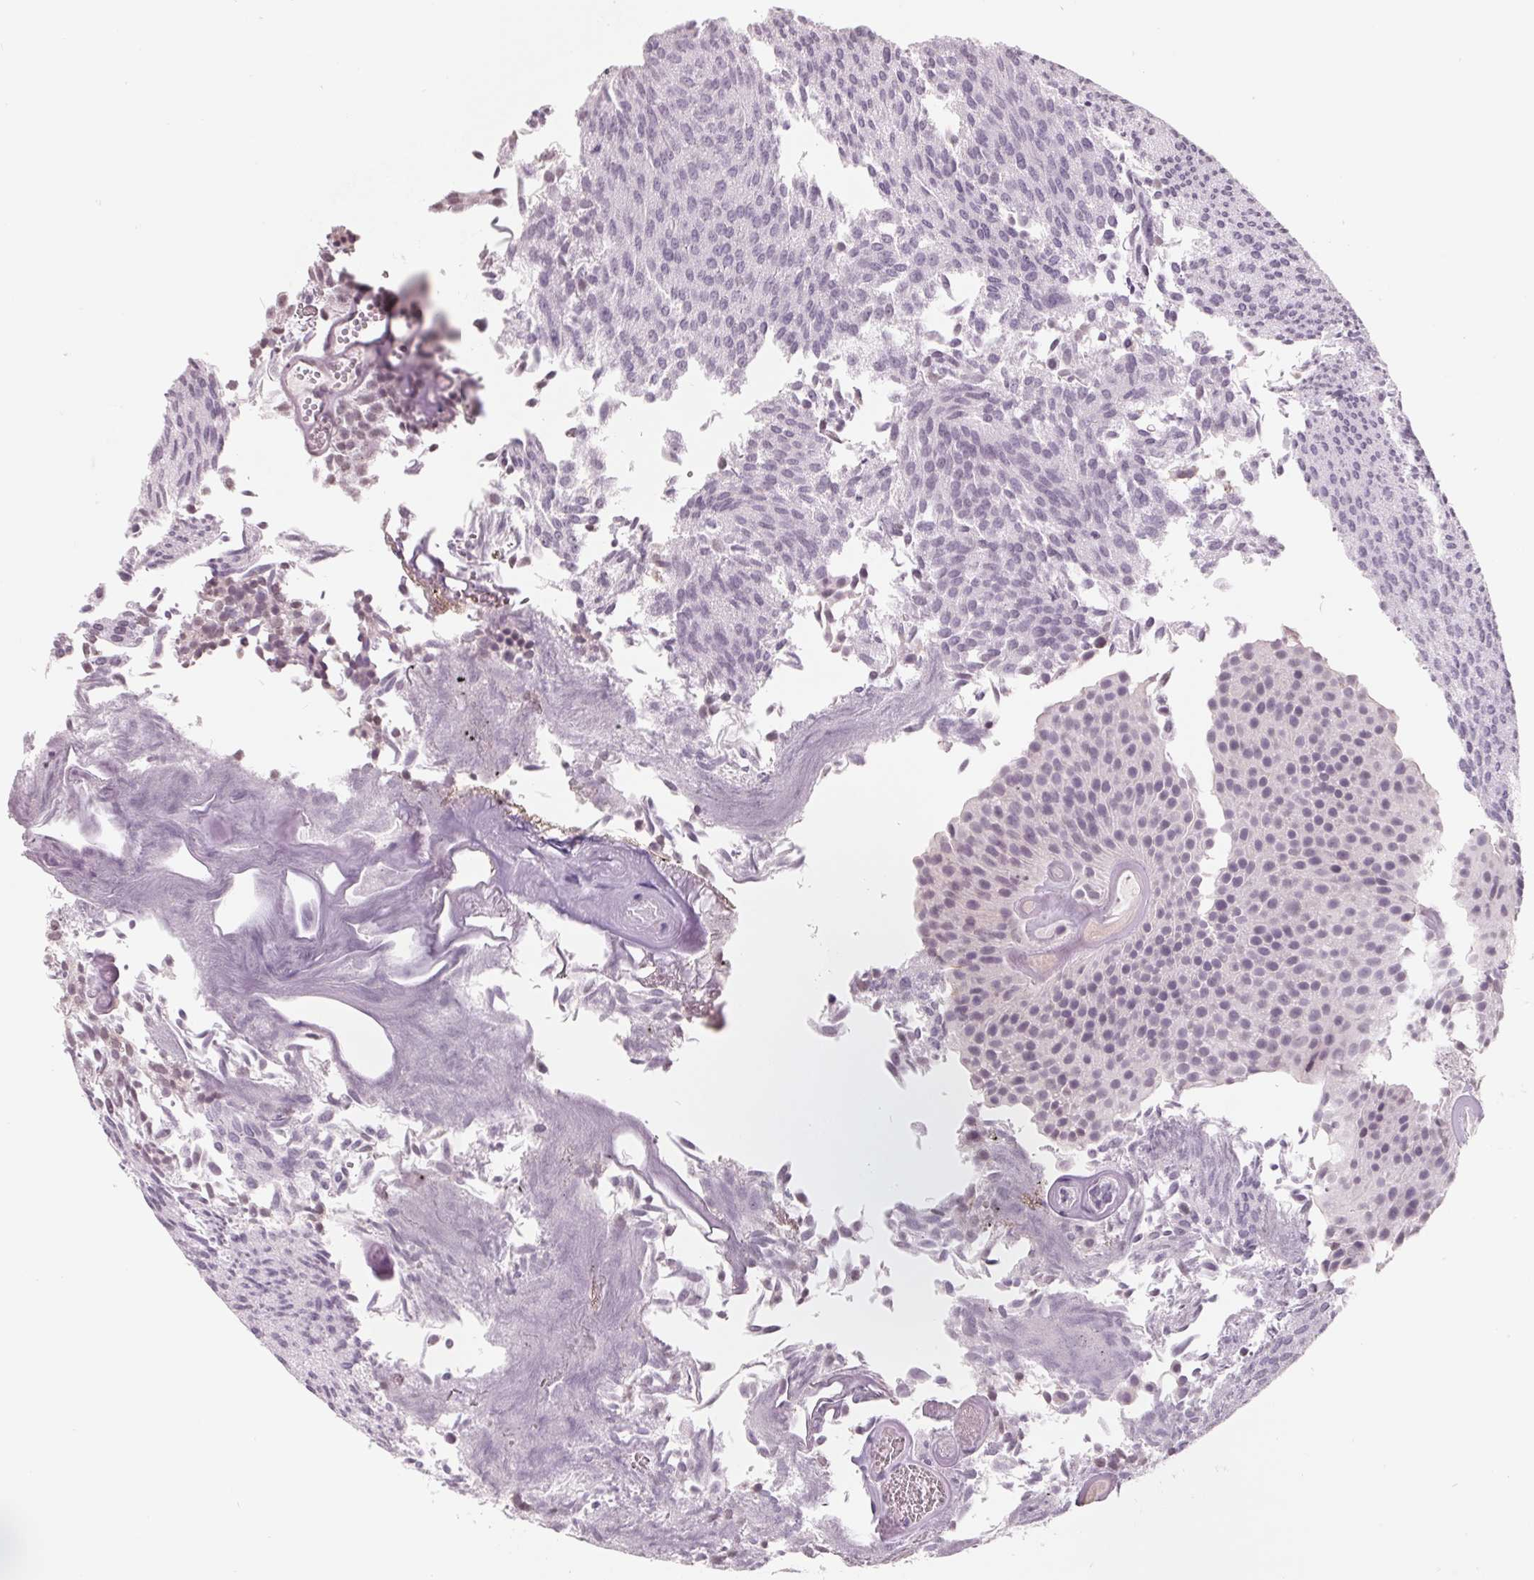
{"staining": {"intensity": "negative", "quantity": "none", "location": "none"}, "tissue": "urothelial cancer", "cell_type": "Tumor cells", "image_type": "cancer", "snomed": [{"axis": "morphology", "description": "Urothelial carcinoma, Low grade"}, {"axis": "topography", "description": "Urinary bladder"}], "caption": "Low-grade urothelial carcinoma was stained to show a protein in brown. There is no significant staining in tumor cells. Brightfield microscopy of immunohistochemistry stained with DAB (brown) and hematoxylin (blue), captured at high magnification.", "gene": "FTCD", "patient": {"sex": "male", "age": 82}}